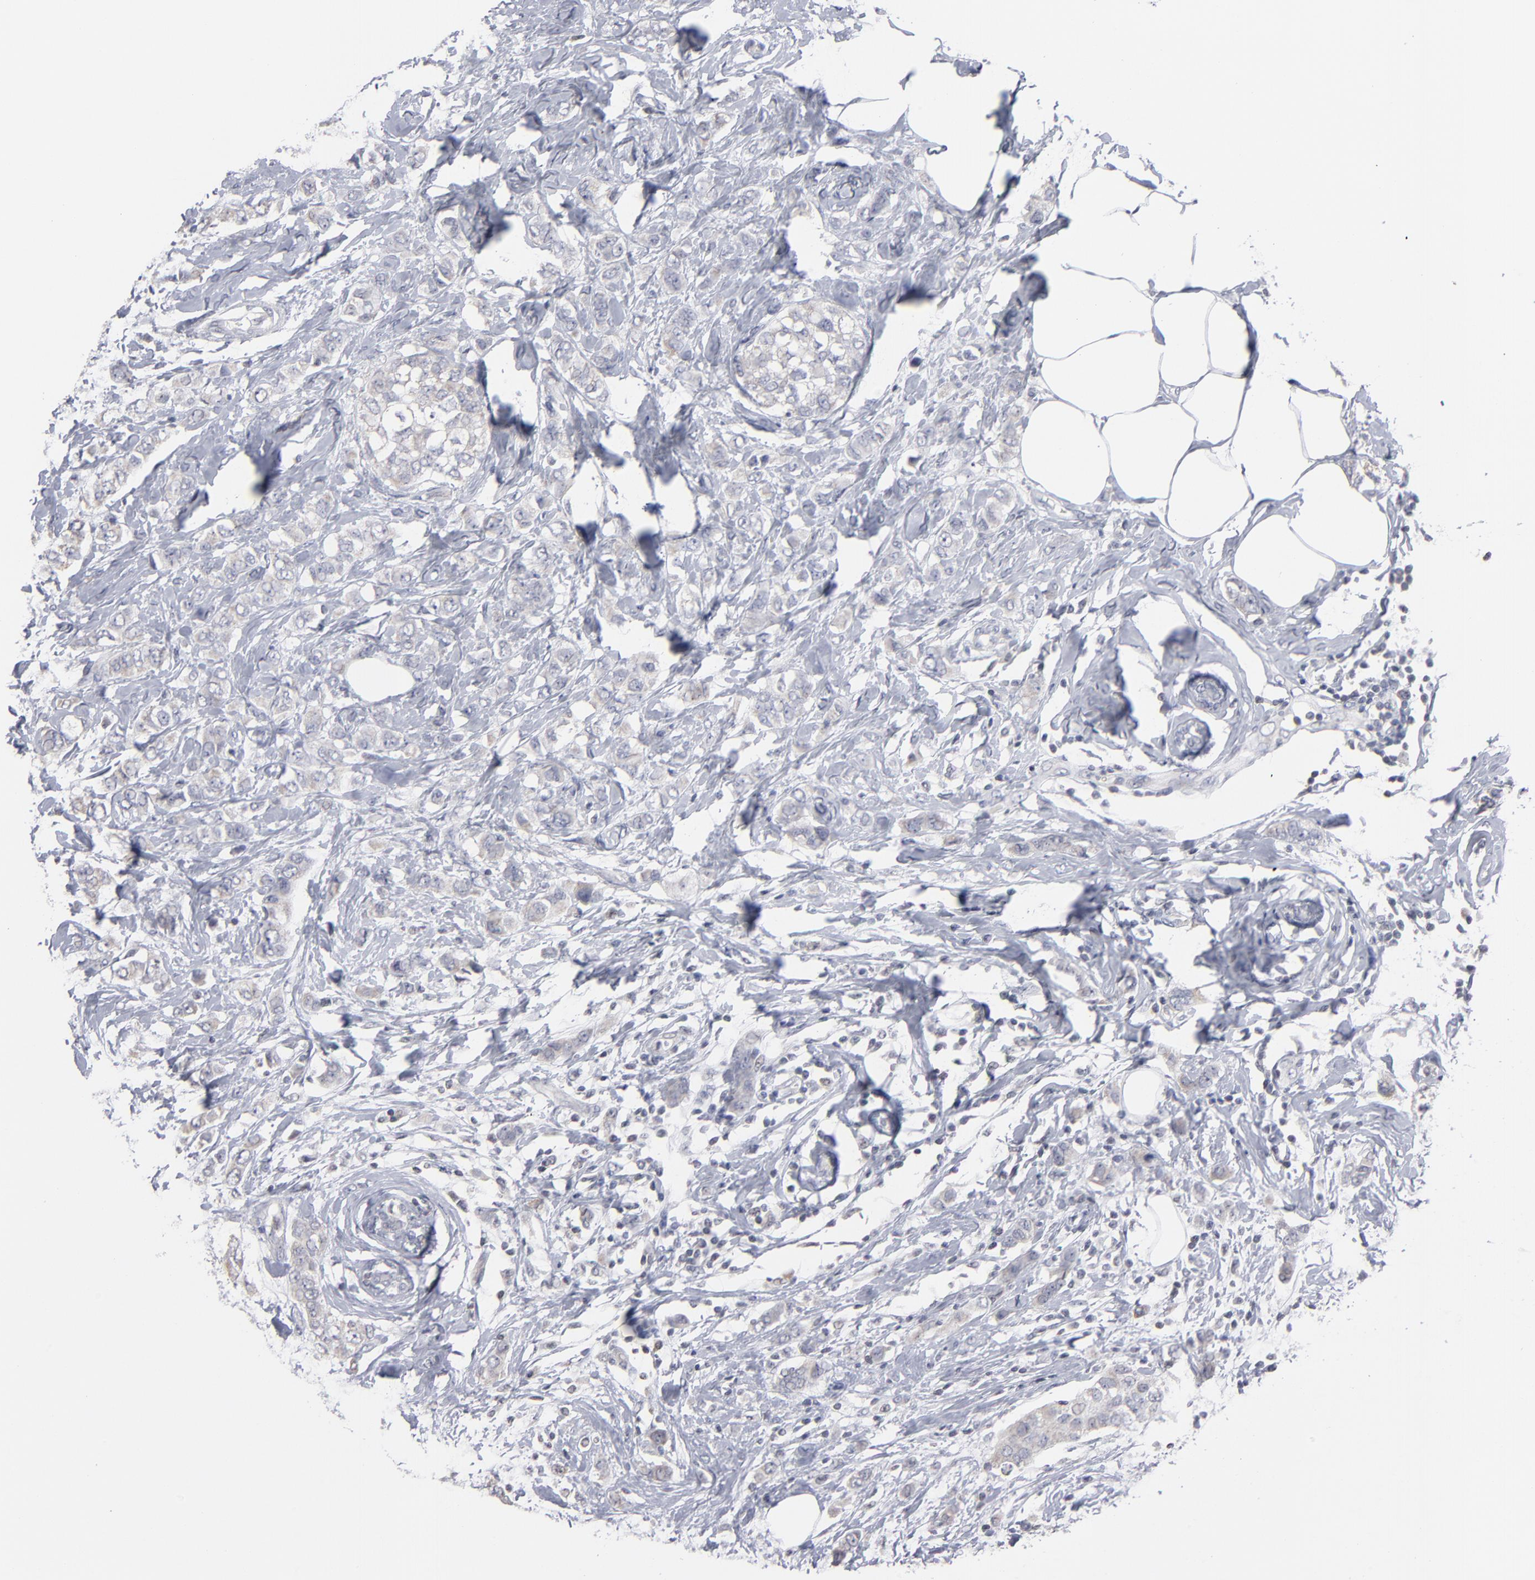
{"staining": {"intensity": "negative", "quantity": "none", "location": "none"}, "tissue": "breast cancer", "cell_type": "Tumor cells", "image_type": "cancer", "snomed": [{"axis": "morphology", "description": "Normal tissue, NOS"}, {"axis": "morphology", "description": "Duct carcinoma"}, {"axis": "topography", "description": "Breast"}], "caption": "There is no significant positivity in tumor cells of invasive ductal carcinoma (breast).", "gene": "RPH3A", "patient": {"sex": "female", "age": 50}}